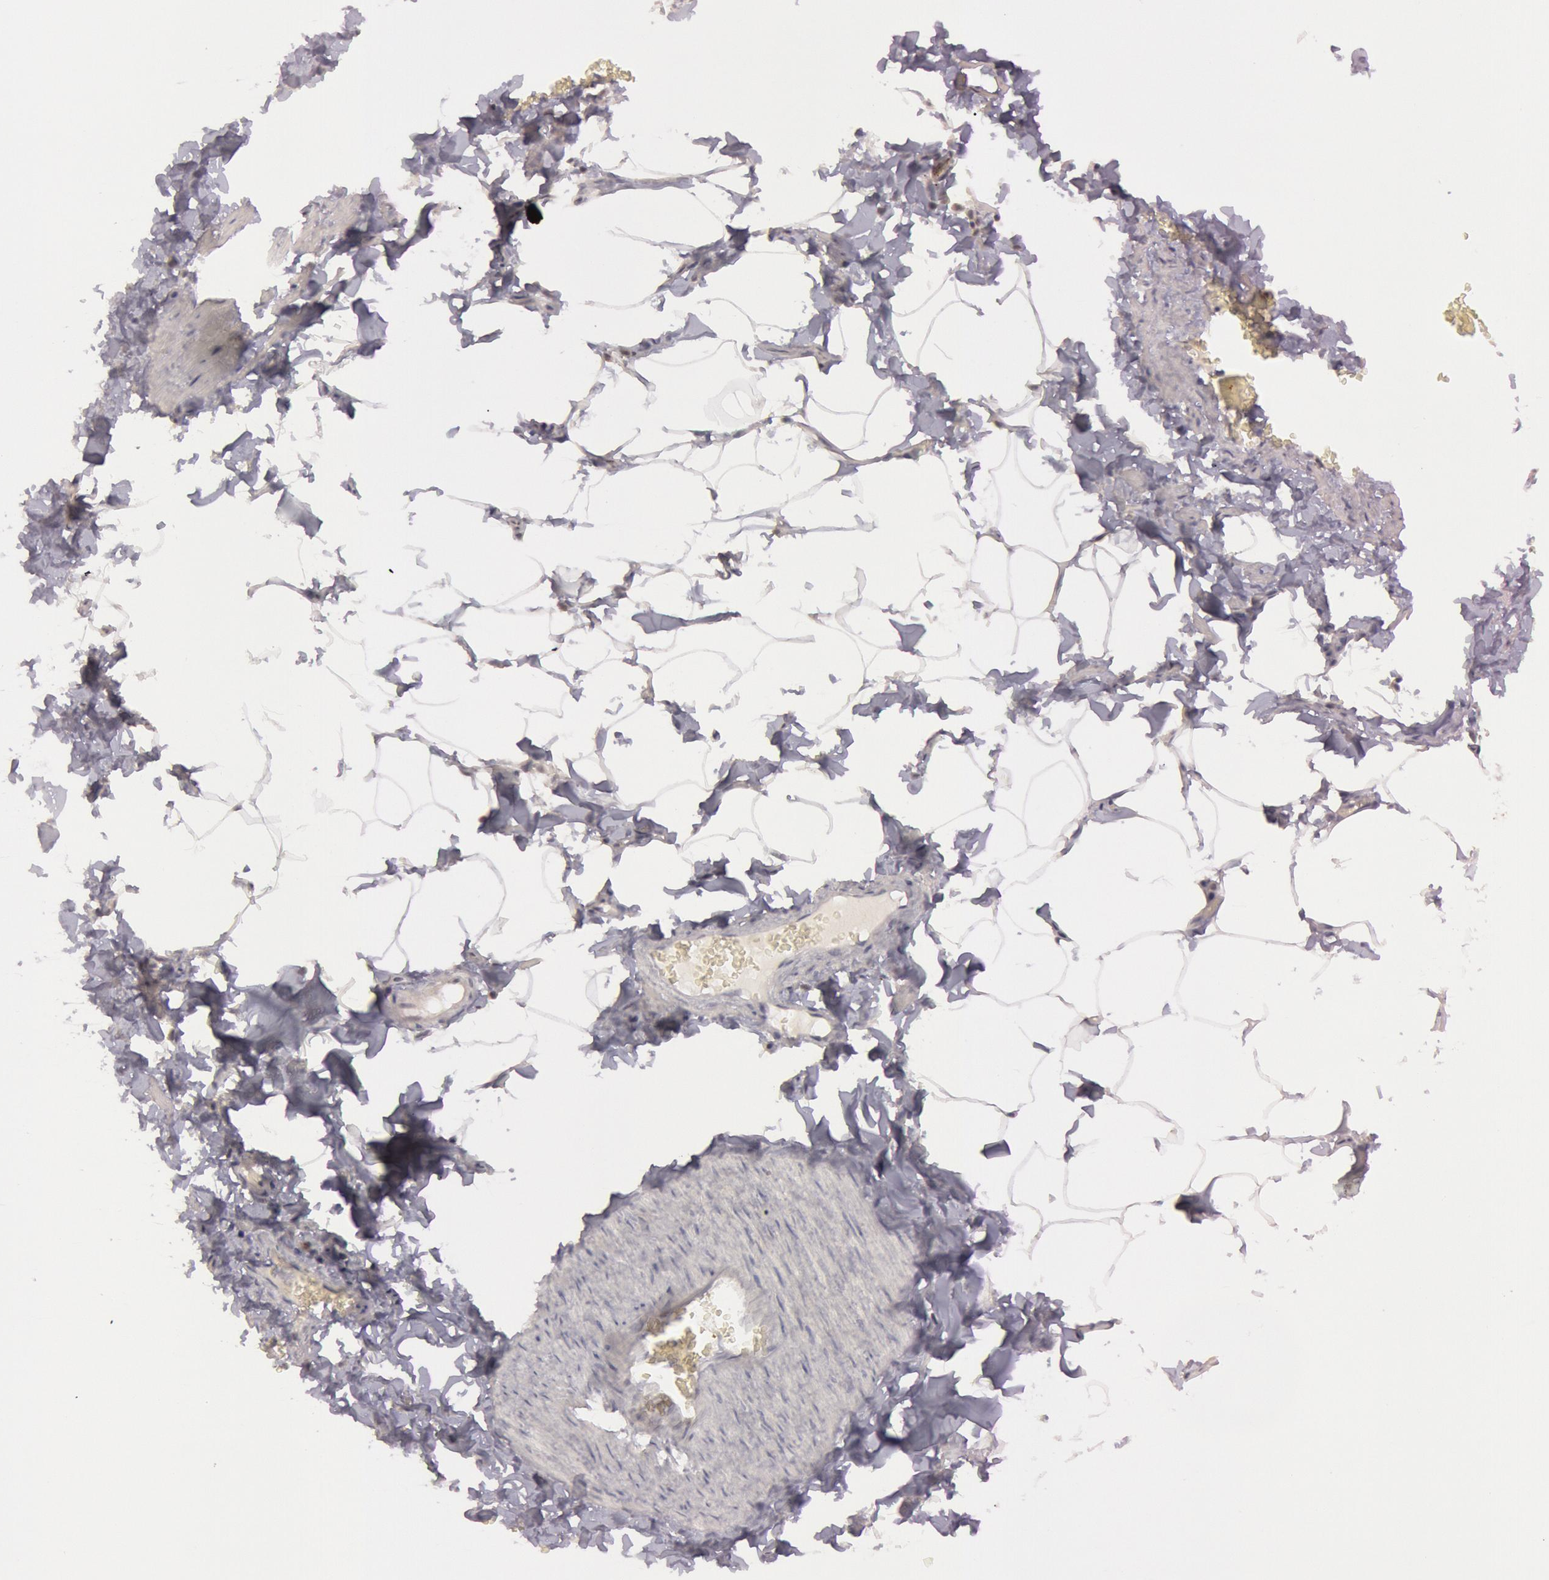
{"staining": {"intensity": "negative", "quantity": "none", "location": "none"}, "tissue": "adipose tissue", "cell_type": "Adipocytes", "image_type": "normal", "snomed": [{"axis": "morphology", "description": "Normal tissue, NOS"}, {"axis": "topography", "description": "Vascular tissue"}], "caption": "High power microscopy micrograph of an IHC photomicrograph of unremarkable adipose tissue, revealing no significant positivity in adipocytes. (IHC, brightfield microscopy, high magnification).", "gene": "KDM6A", "patient": {"sex": "male", "age": 41}}